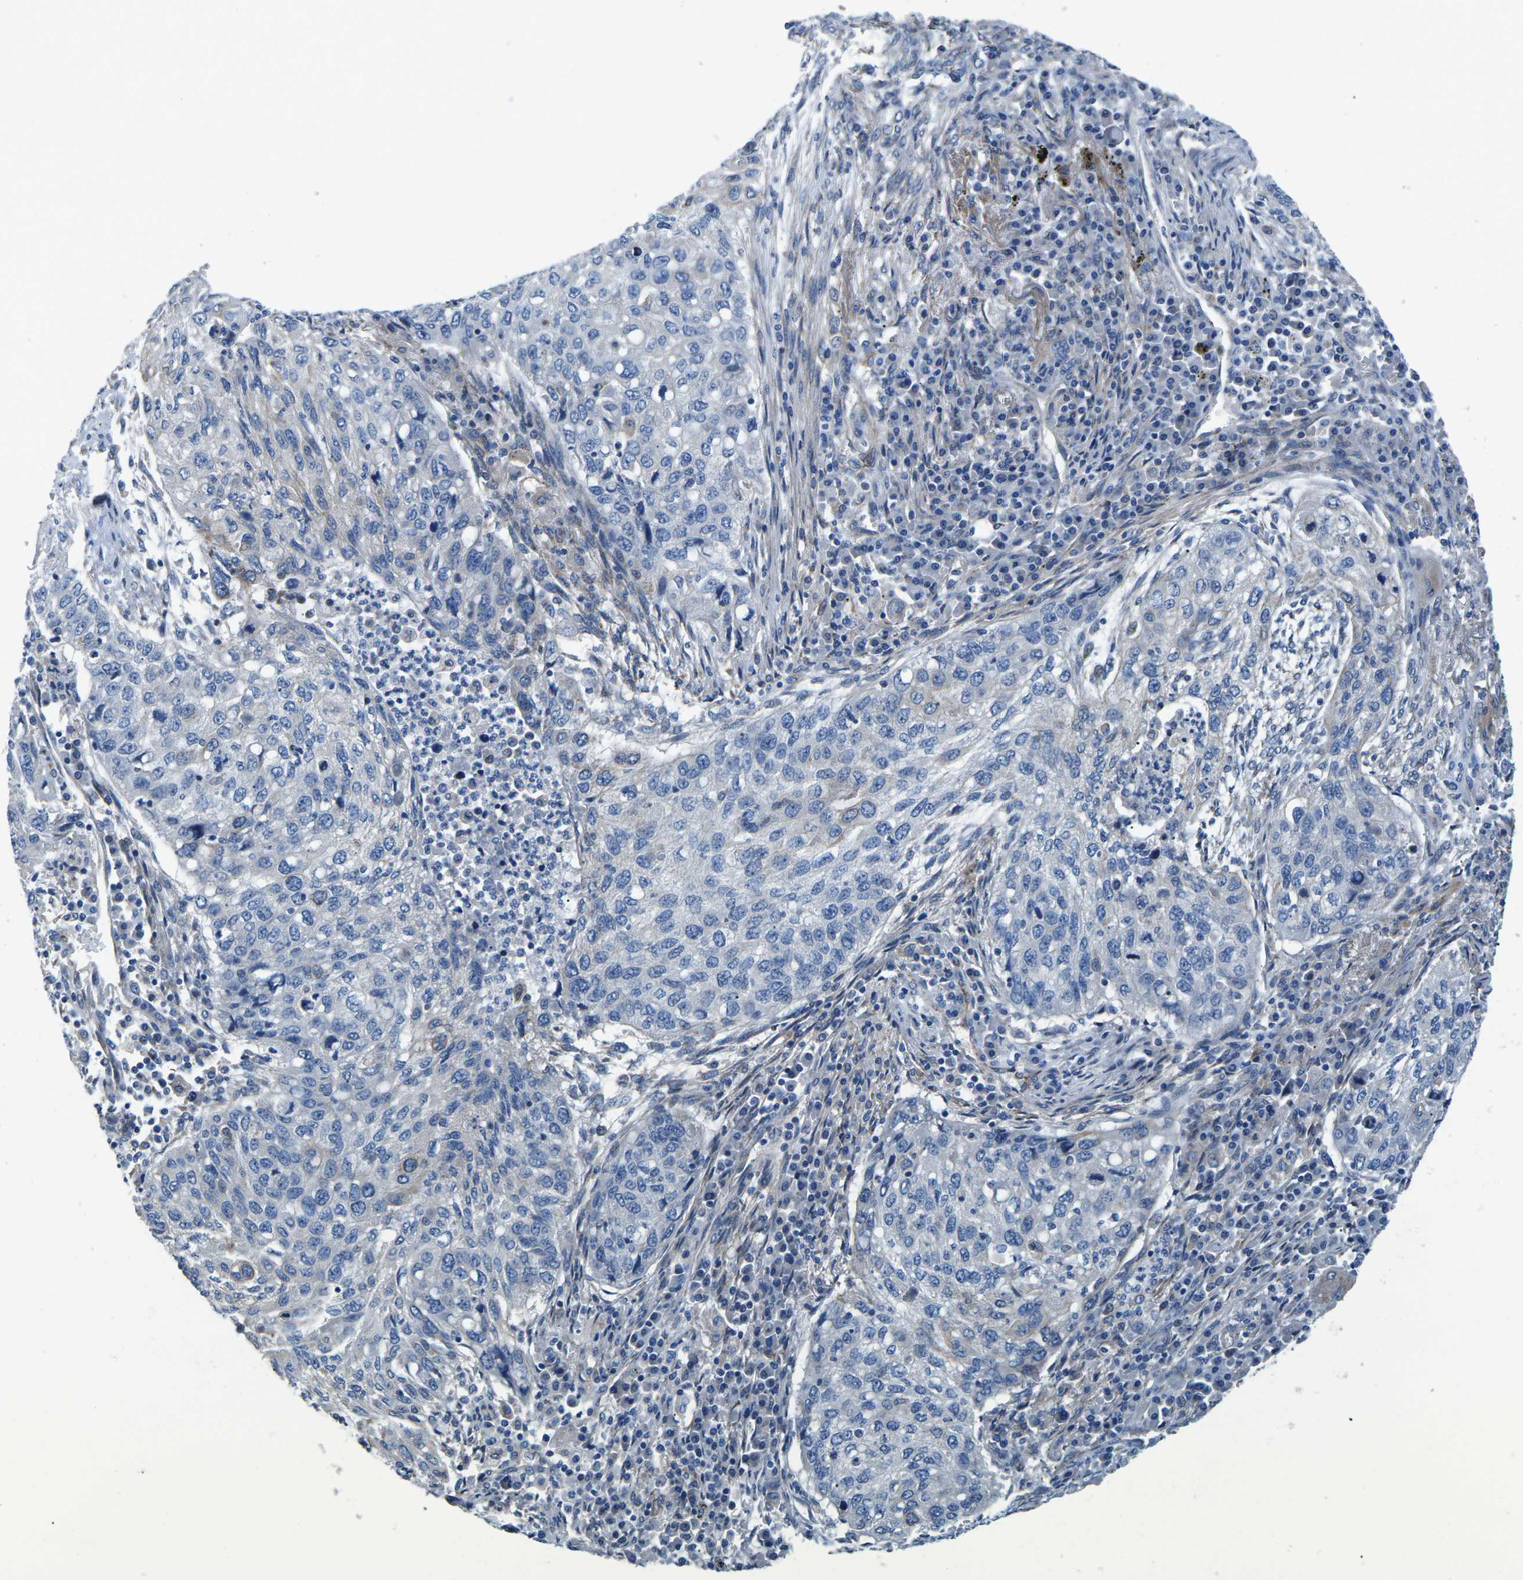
{"staining": {"intensity": "negative", "quantity": "none", "location": "none"}, "tissue": "lung cancer", "cell_type": "Tumor cells", "image_type": "cancer", "snomed": [{"axis": "morphology", "description": "Squamous cell carcinoma, NOS"}, {"axis": "topography", "description": "Lung"}], "caption": "There is no significant expression in tumor cells of lung cancer.", "gene": "CTNND1", "patient": {"sex": "female", "age": 63}}